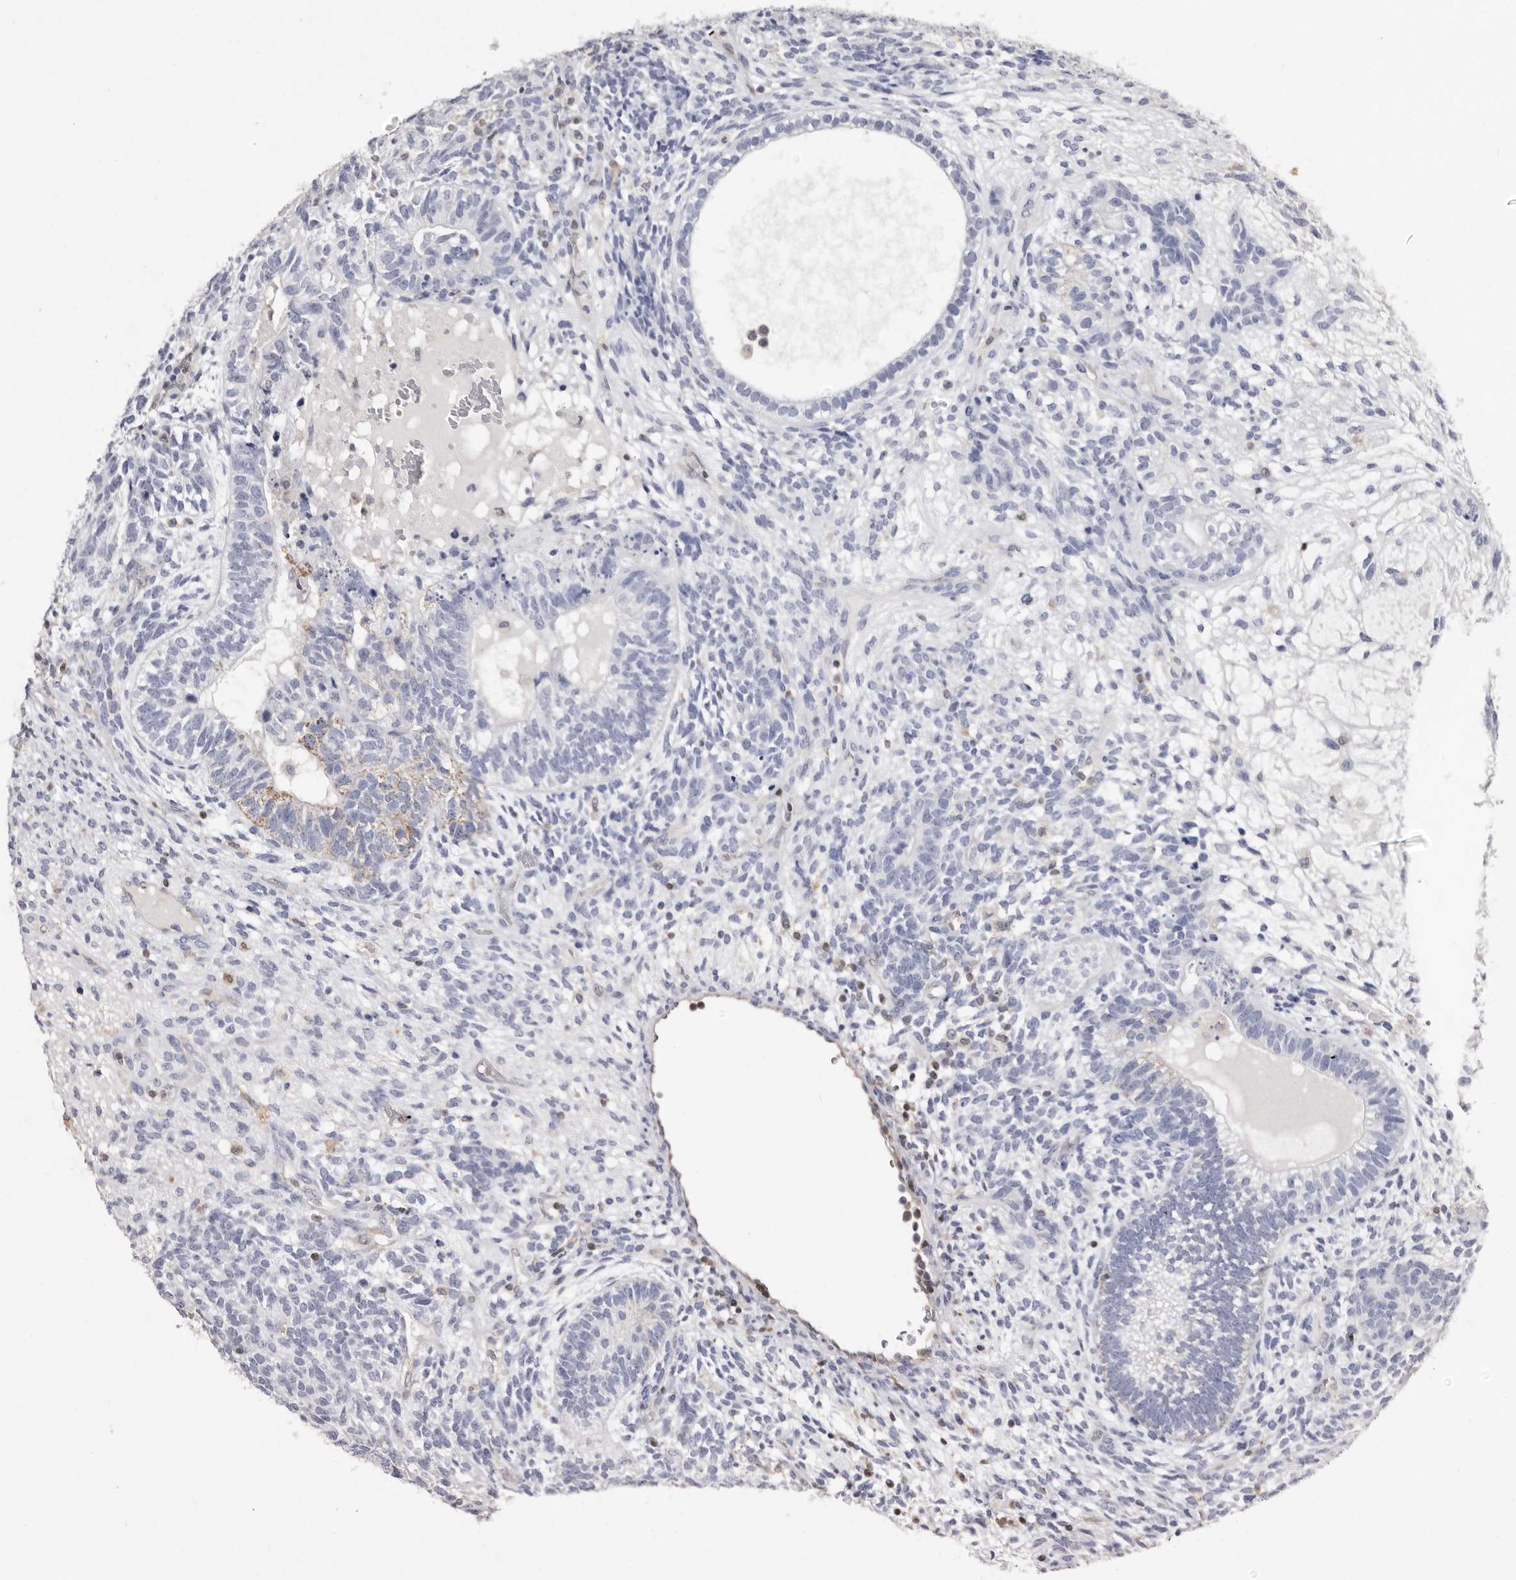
{"staining": {"intensity": "weak", "quantity": "<25%", "location": "cytoplasmic/membranous"}, "tissue": "testis cancer", "cell_type": "Tumor cells", "image_type": "cancer", "snomed": [{"axis": "morphology", "description": "Seminoma, NOS"}, {"axis": "morphology", "description": "Carcinoma, Embryonal, NOS"}, {"axis": "topography", "description": "Testis"}], "caption": "Testis seminoma was stained to show a protein in brown. There is no significant expression in tumor cells.", "gene": "GIMAP4", "patient": {"sex": "male", "age": 28}}